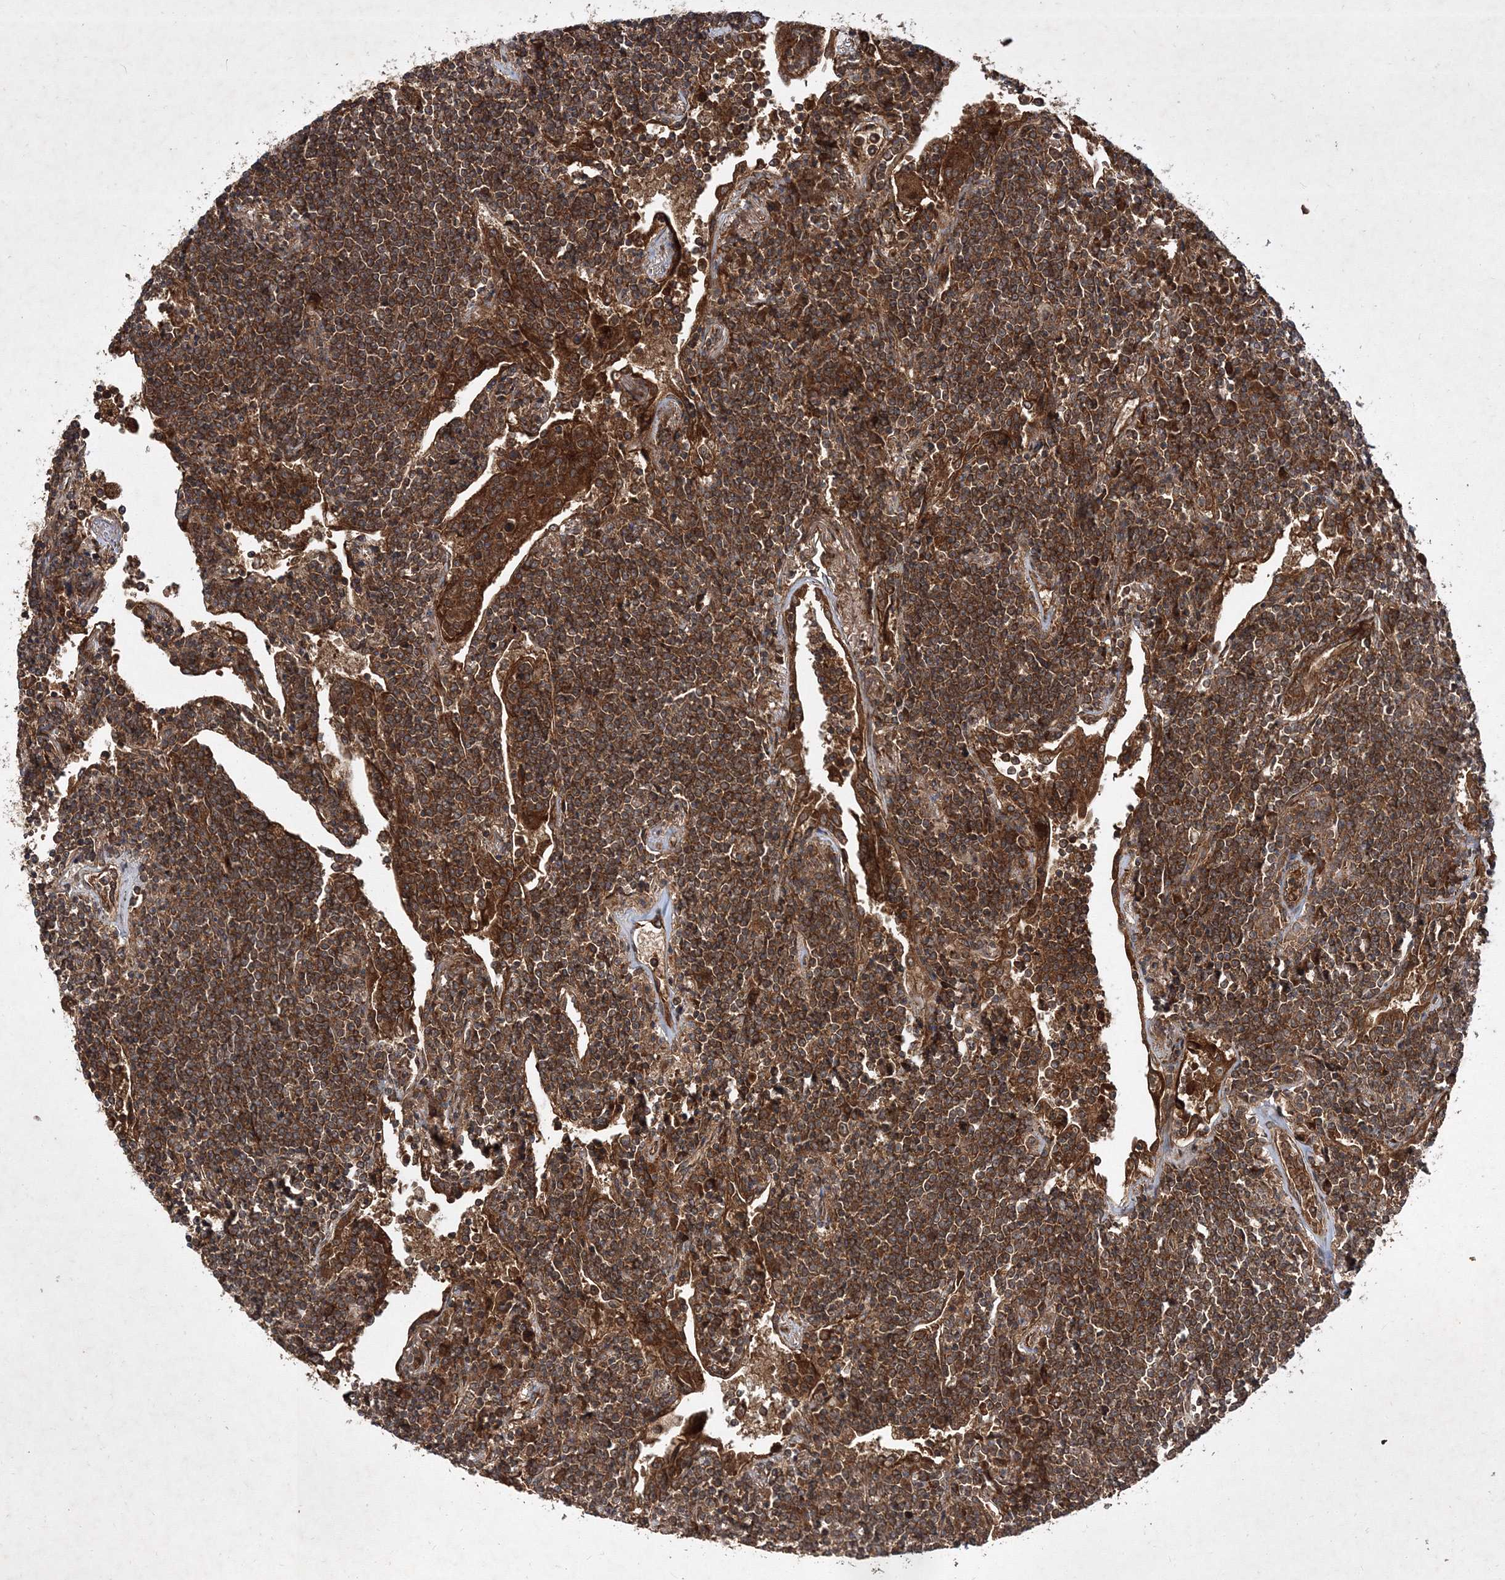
{"staining": {"intensity": "strong", "quantity": ">75%", "location": "cytoplasmic/membranous"}, "tissue": "lymphoma", "cell_type": "Tumor cells", "image_type": "cancer", "snomed": [{"axis": "morphology", "description": "Malignant lymphoma, non-Hodgkin's type, Low grade"}, {"axis": "topography", "description": "Lung"}], "caption": "High-magnification brightfield microscopy of lymphoma stained with DAB (brown) and counterstained with hematoxylin (blue). tumor cells exhibit strong cytoplasmic/membranous expression is identified in approximately>75% of cells.", "gene": "DNAJC13", "patient": {"sex": "female", "age": 71}}